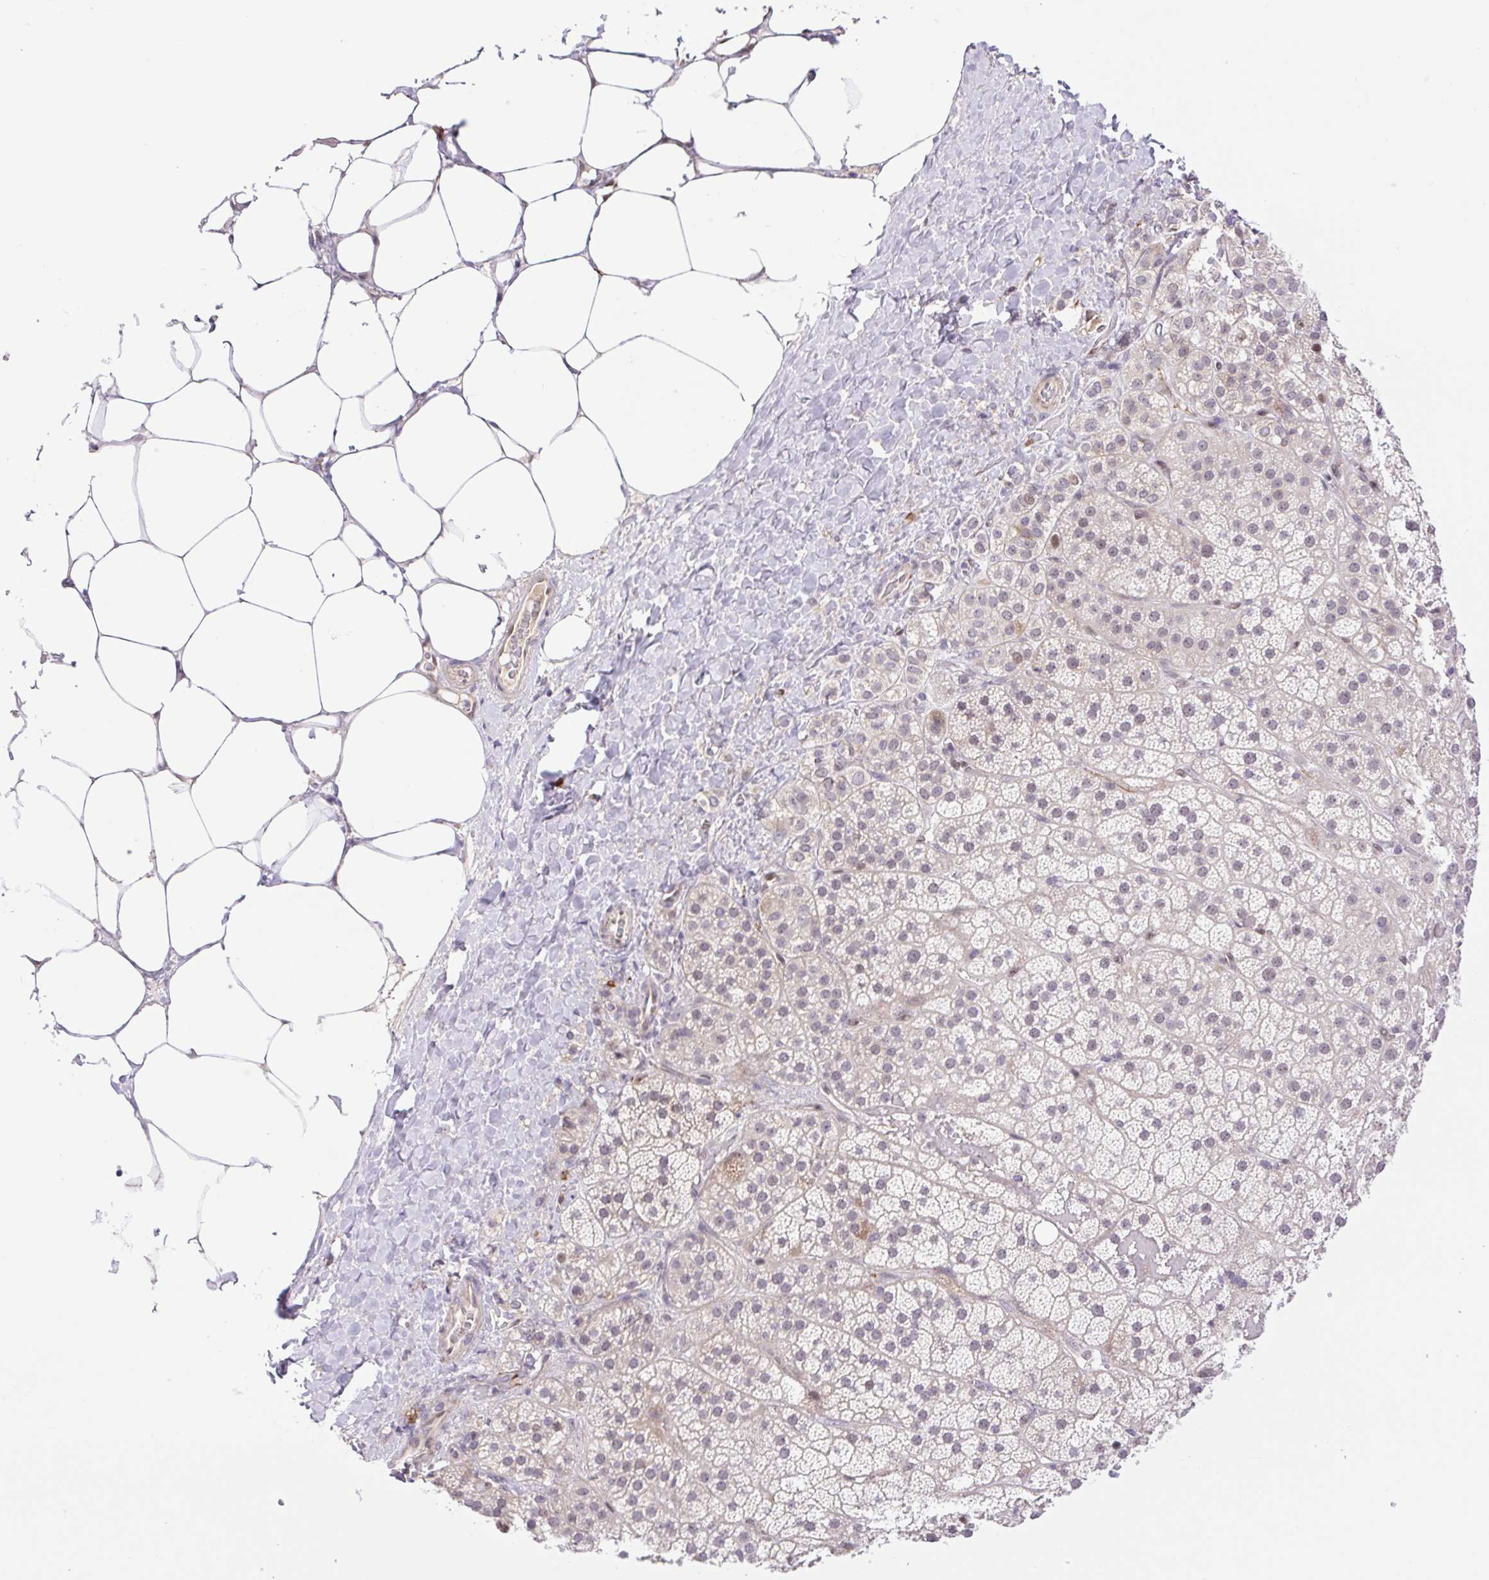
{"staining": {"intensity": "moderate", "quantity": "25%-75%", "location": "cytoplasmic/membranous,nuclear"}, "tissue": "adrenal gland", "cell_type": "Glandular cells", "image_type": "normal", "snomed": [{"axis": "morphology", "description": "Normal tissue, NOS"}, {"axis": "topography", "description": "Adrenal gland"}], "caption": "An image showing moderate cytoplasmic/membranous,nuclear positivity in approximately 25%-75% of glandular cells in normal adrenal gland, as visualized by brown immunohistochemical staining.", "gene": "ERG", "patient": {"sex": "male", "age": 57}}